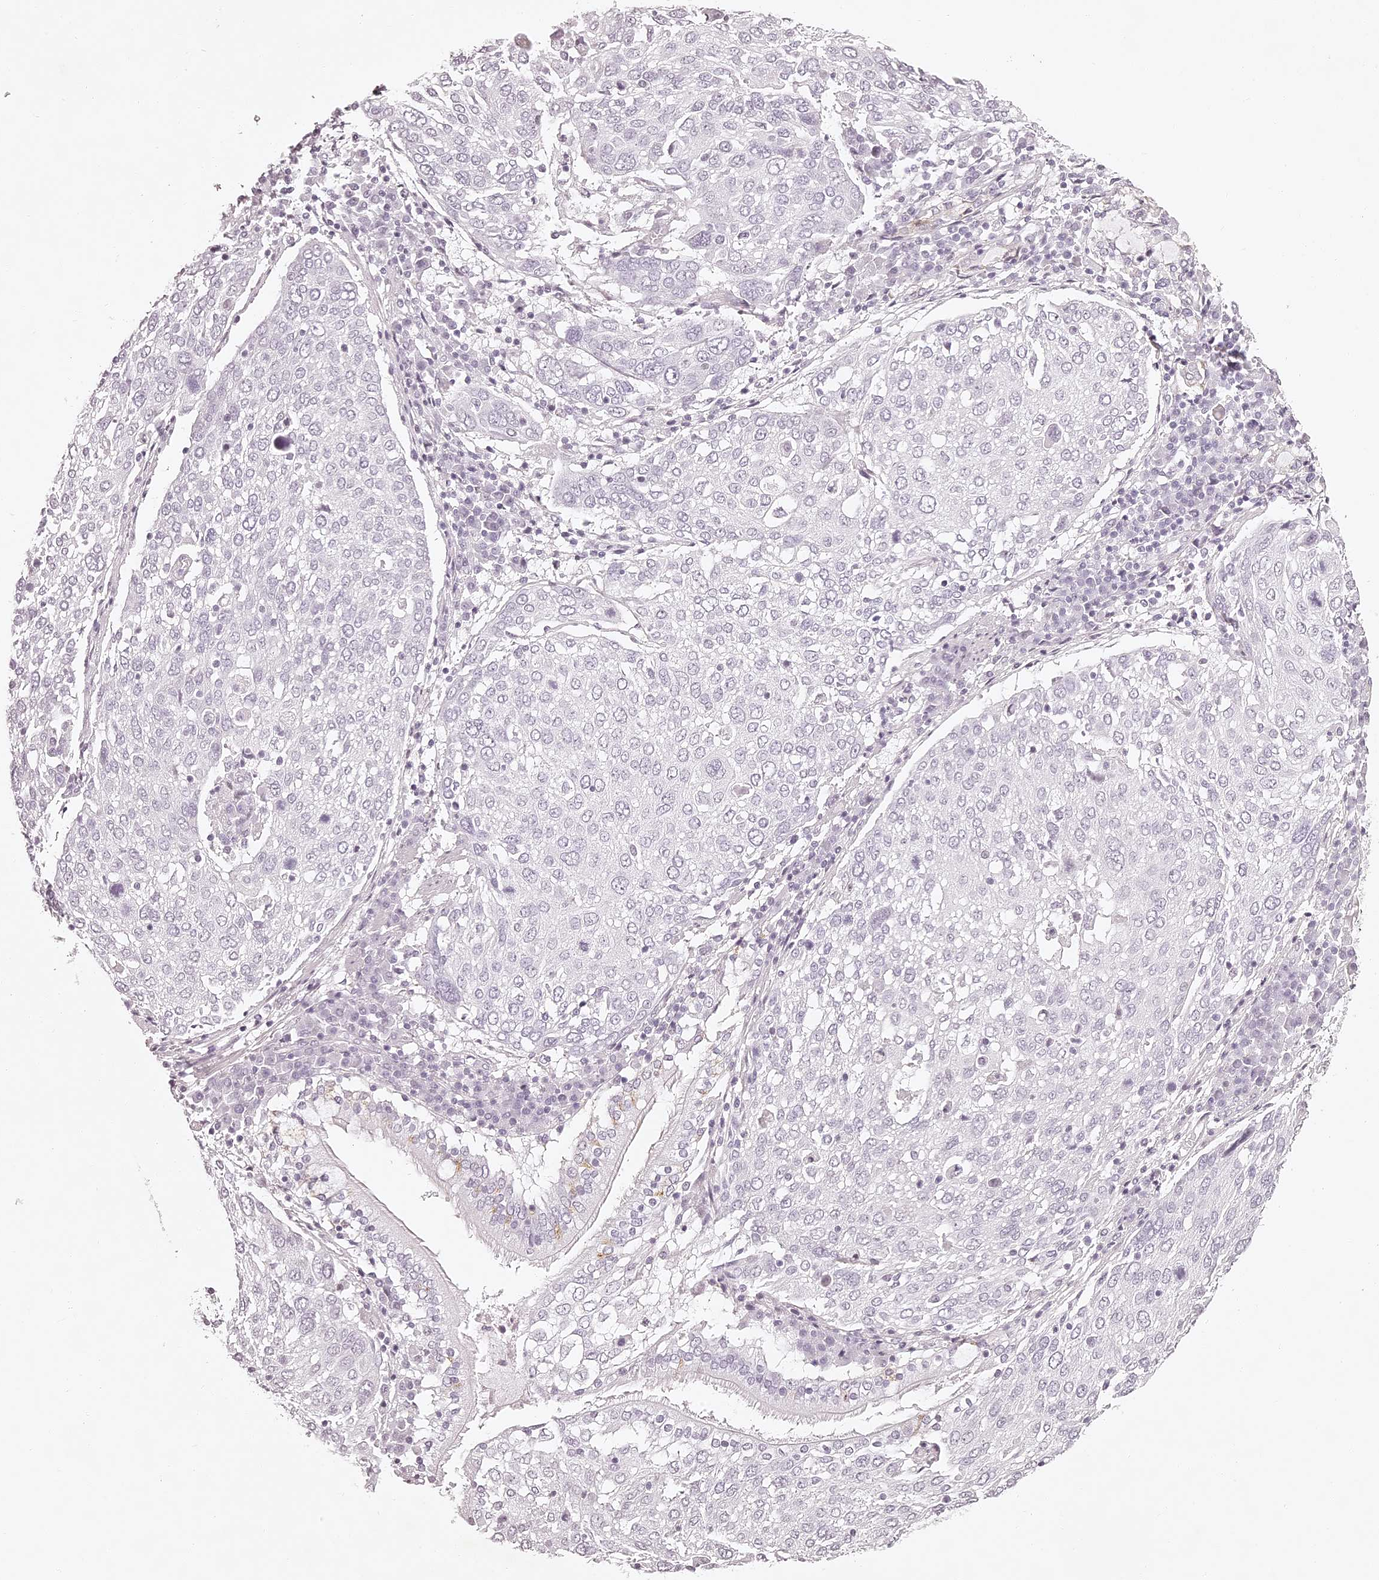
{"staining": {"intensity": "negative", "quantity": "none", "location": "none"}, "tissue": "lung cancer", "cell_type": "Tumor cells", "image_type": "cancer", "snomed": [{"axis": "morphology", "description": "Squamous cell carcinoma, NOS"}, {"axis": "topography", "description": "Lung"}], "caption": "This micrograph is of lung cancer stained with IHC to label a protein in brown with the nuclei are counter-stained blue. There is no positivity in tumor cells.", "gene": "ELAPOR1", "patient": {"sex": "male", "age": 65}}